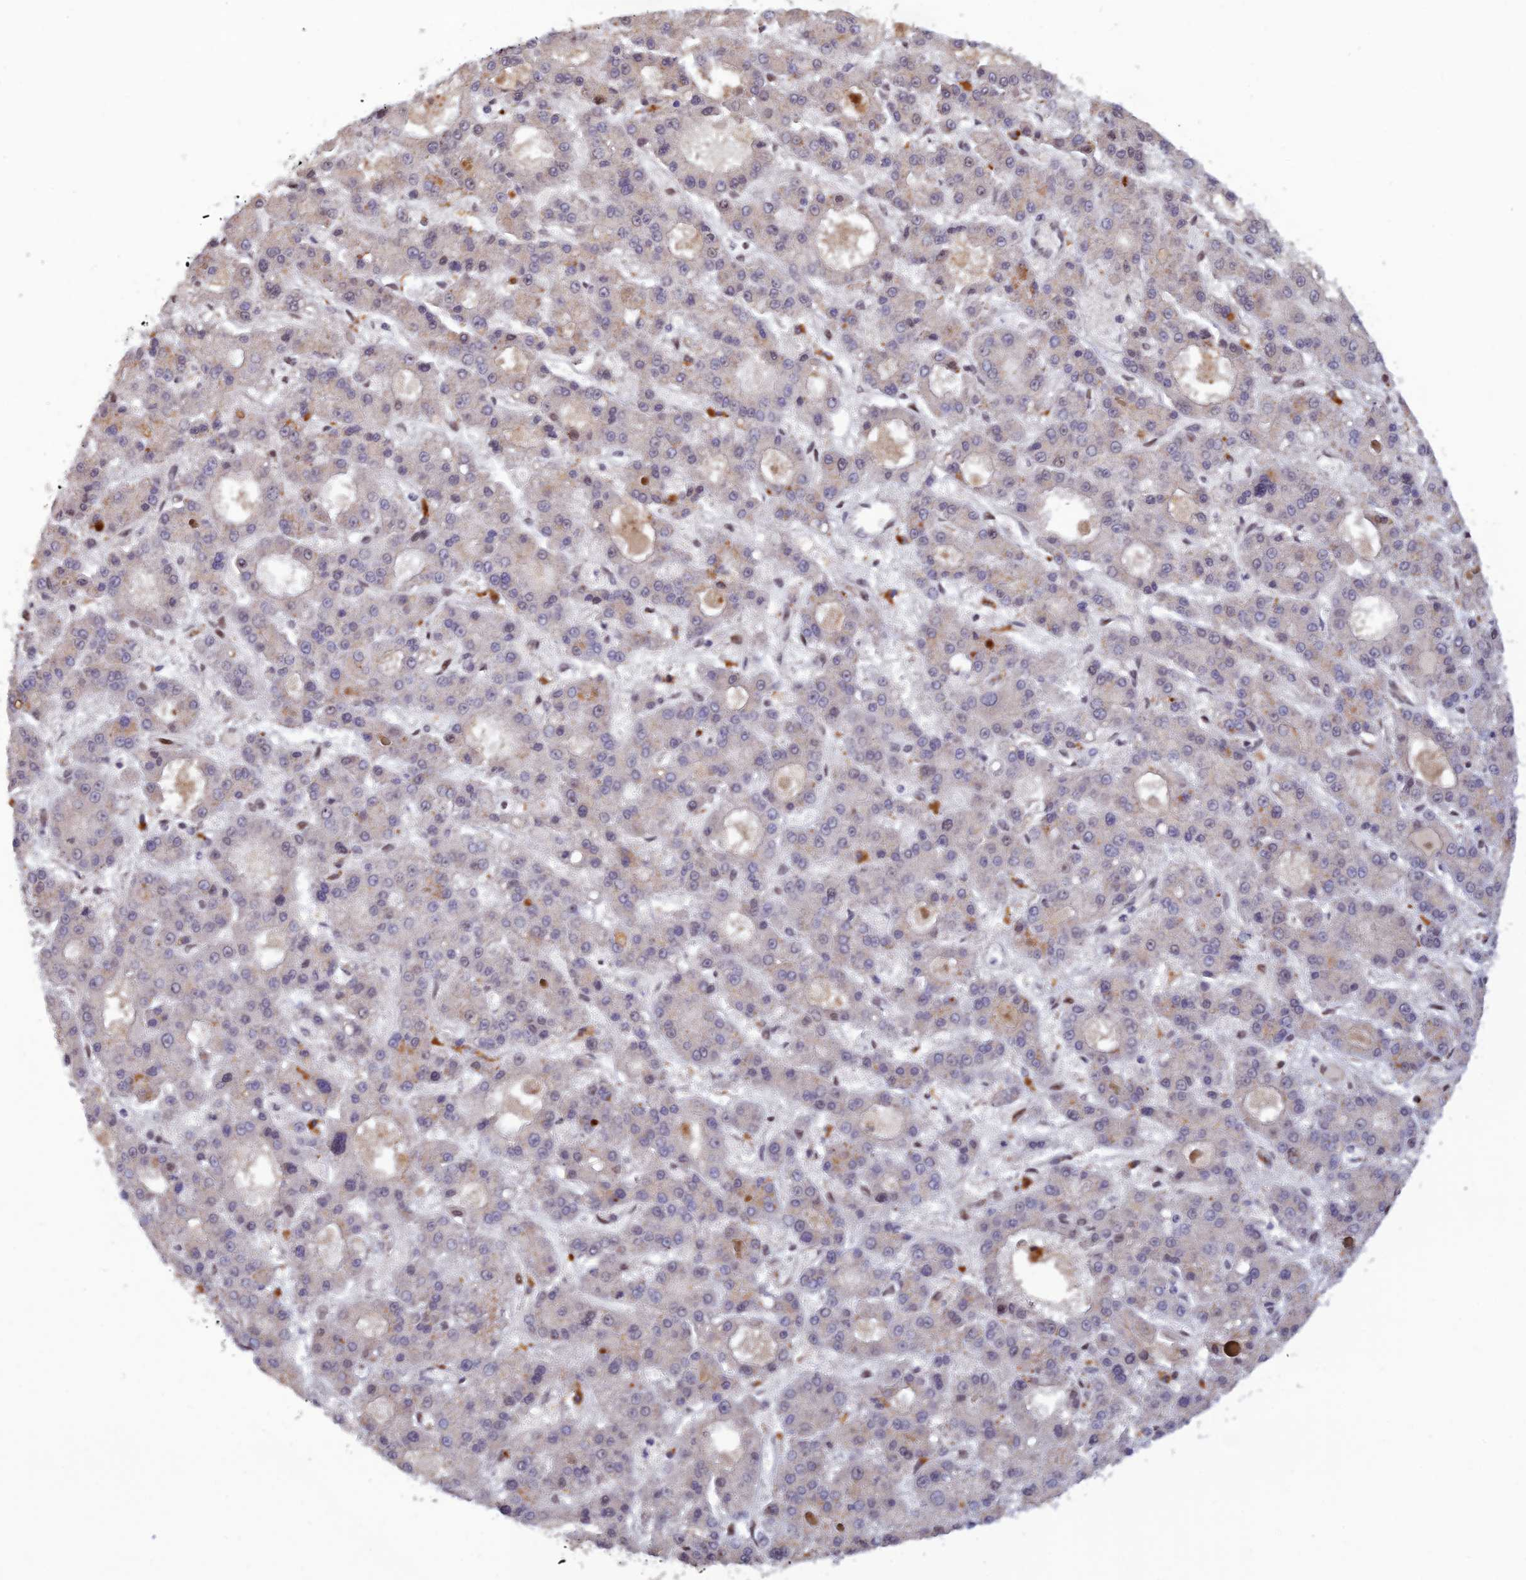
{"staining": {"intensity": "negative", "quantity": "none", "location": "none"}, "tissue": "liver cancer", "cell_type": "Tumor cells", "image_type": "cancer", "snomed": [{"axis": "morphology", "description": "Carcinoma, Hepatocellular, NOS"}, {"axis": "topography", "description": "Liver"}], "caption": "The histopathology image reveals no staining of tumor cells in liver cancer (hepatocellular carcinoma).", "gene": "ZNF565", "patient": {"sex": "male", "age": 70}}